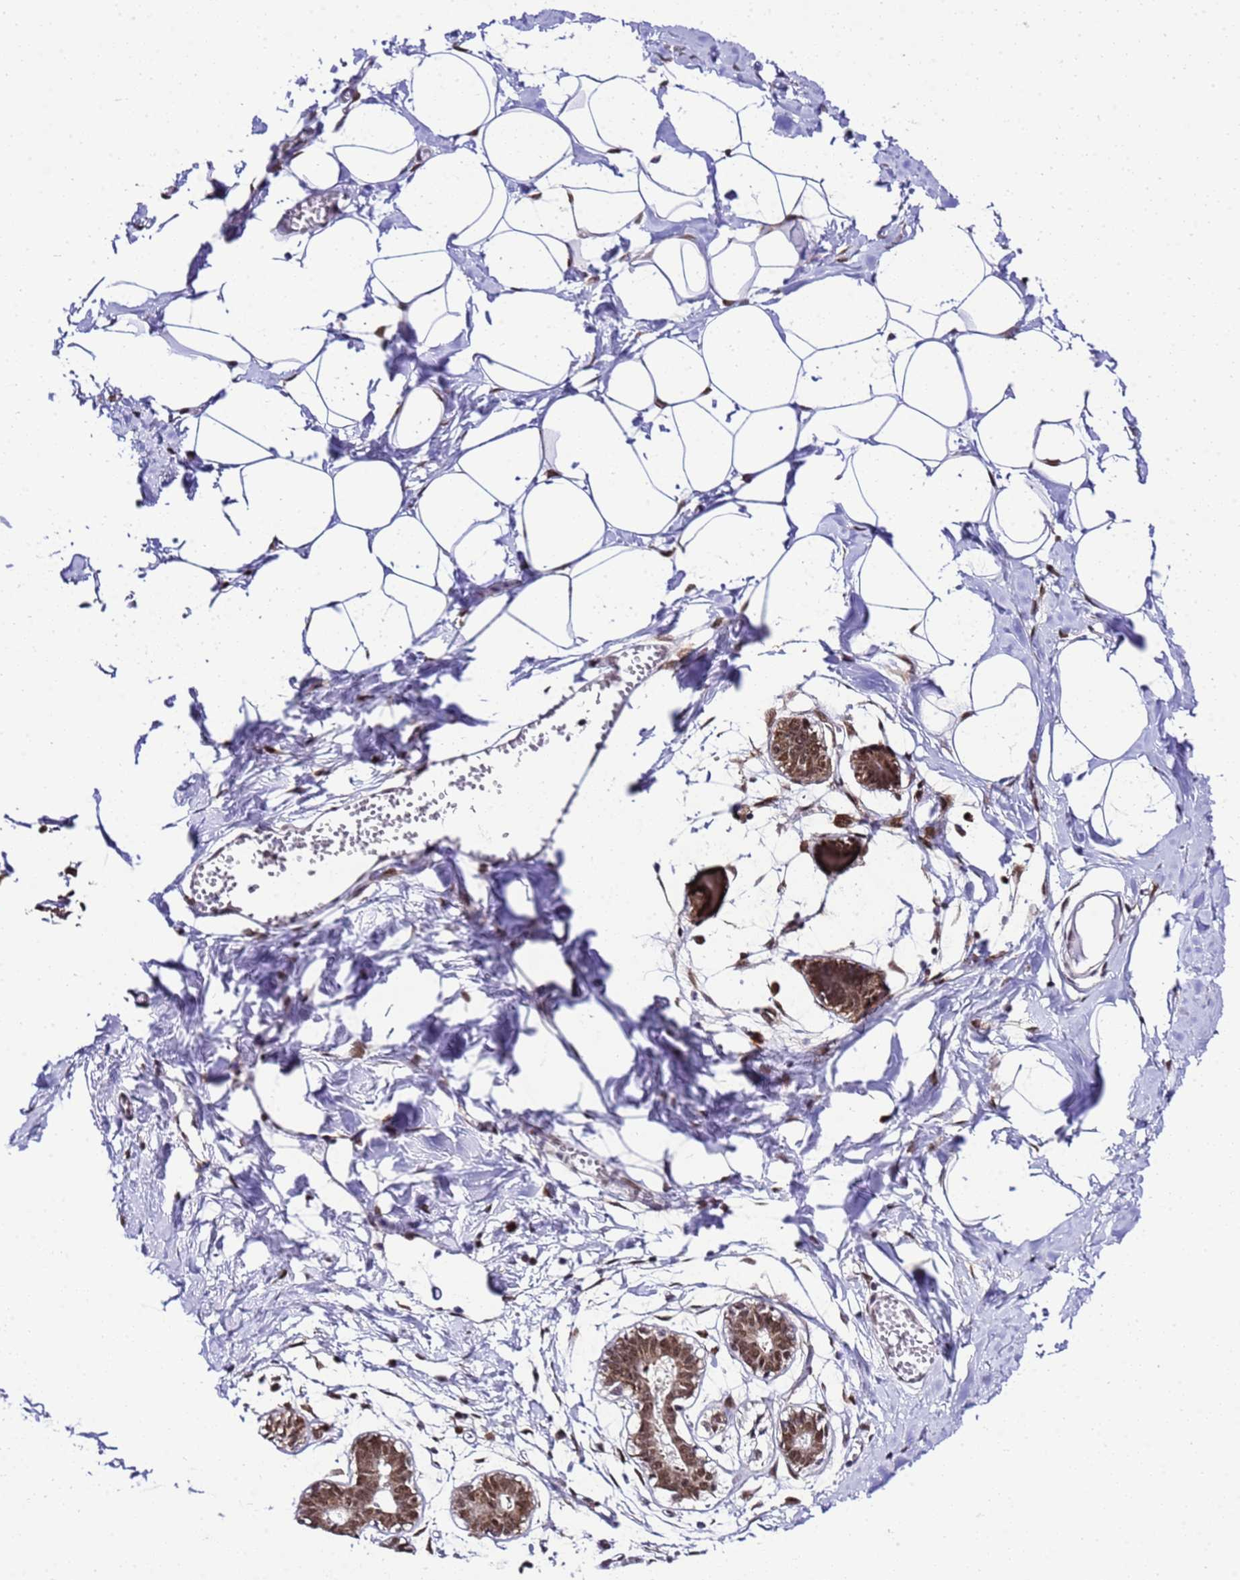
{"staining": {"intensity": "negative", "quantity": "none", "location": "none"}, "tissue": "breast", "cell_type": "Adipocytes", "image_type": "normal", "snomed": [{"axis": "morphology", "description": "Normal tissue, NOS"}, {"axis": "topography", "description": "Breast"}], "caption": "Immunohistochemistry micrograph of normal breast: human breast stained with DAB displays no significant protein positivity in adipocytes. (Immunohistochemistry, brightfield microscopy, high magnification).", "gene": "SMN1", "patient": {"sex": "female", "age": 27}}